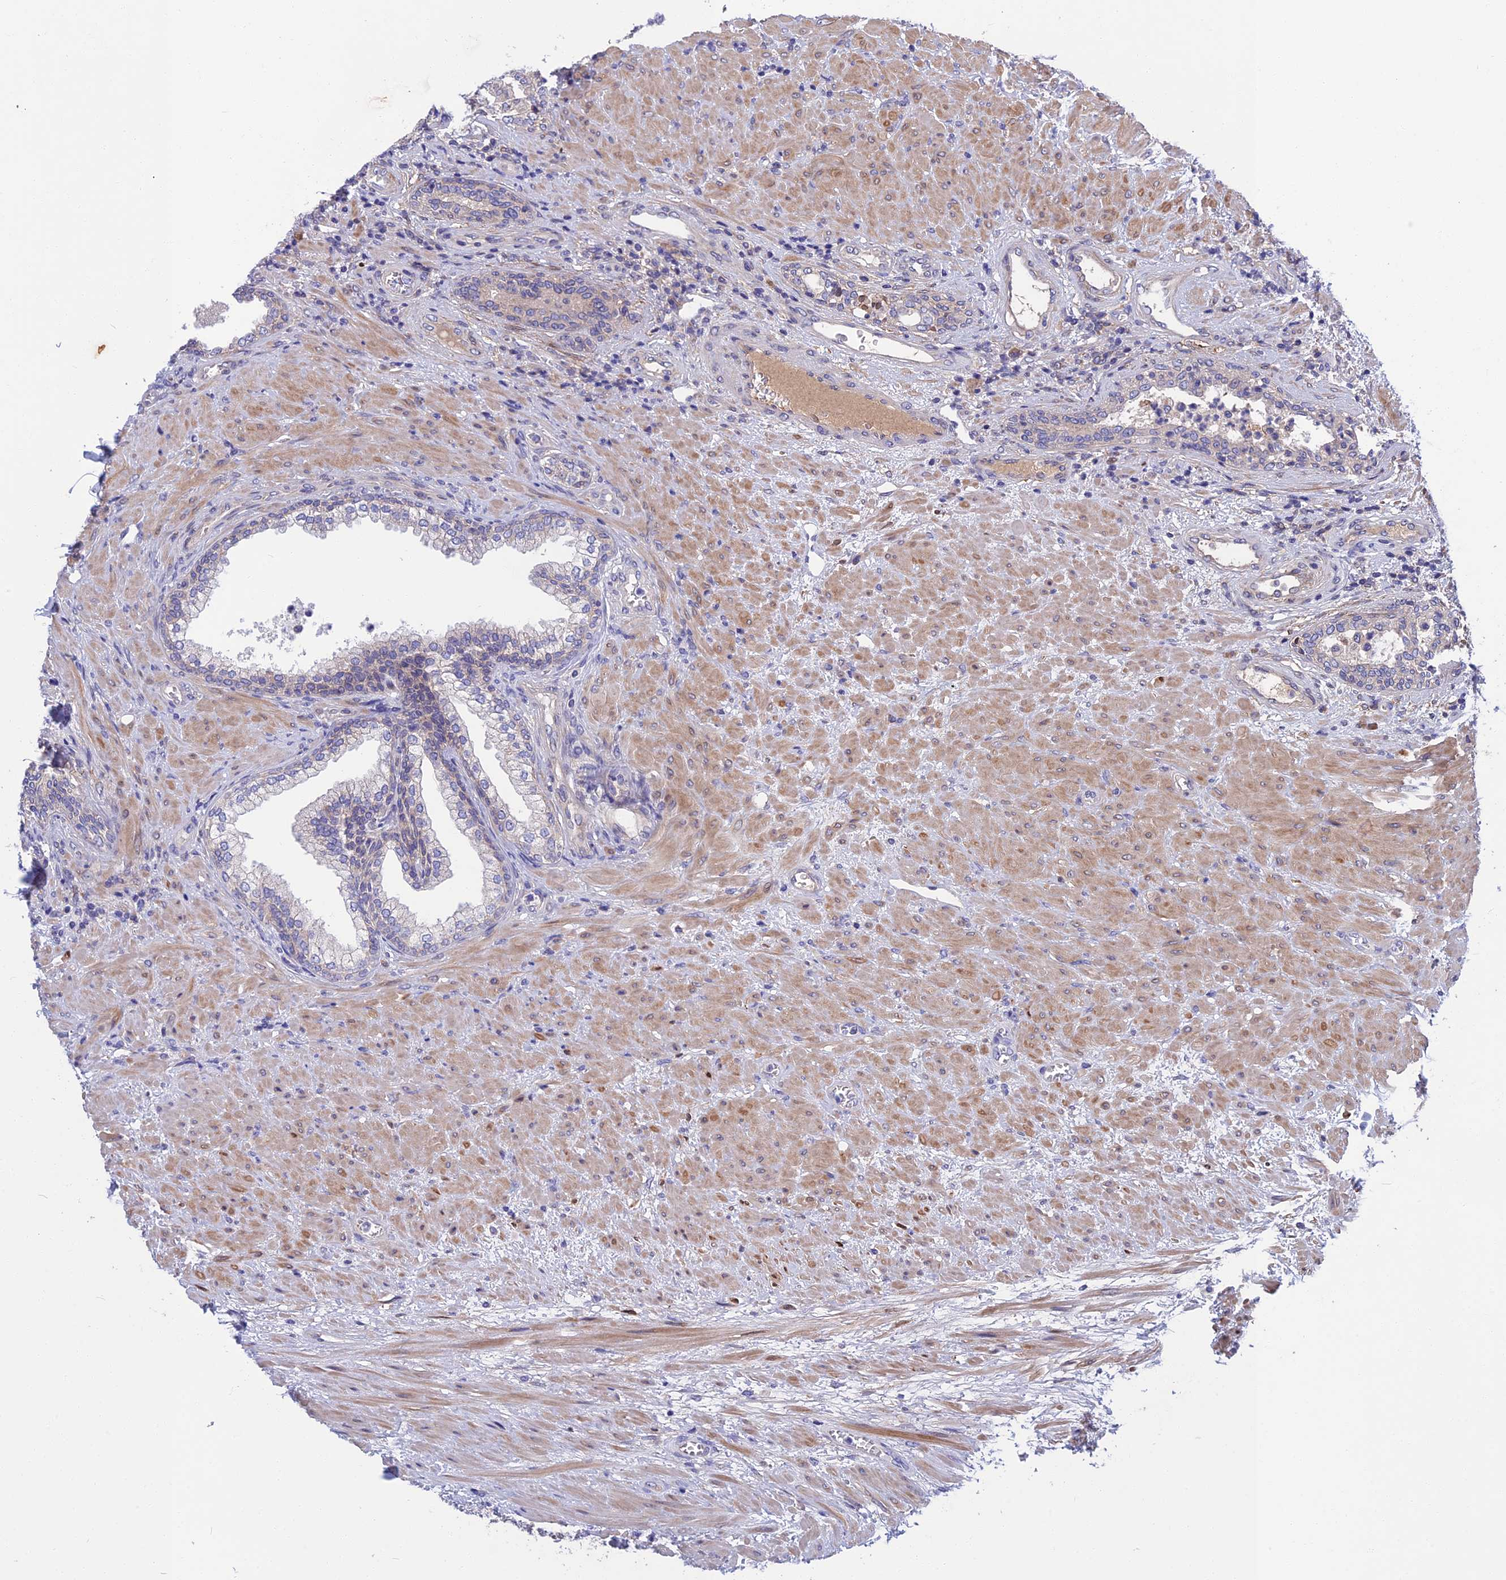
{"staining": {"intensity": "negative", "quantity": "none", "location": "none"}, "tissue": "prostate", "cell_type": "Glandular cells", "image_type": "normal", "snomed": [{"axis": "morphology", "description": "Normal tissue, NOS"}, {"axis": "topography", "description": "Prostate"}], "caption": "This is an IHC histopathology image of benign human prostate. There is no positivity in glandular cells.", "gene": "CRACD", "patient": {"sex": "male", "age": 76}}